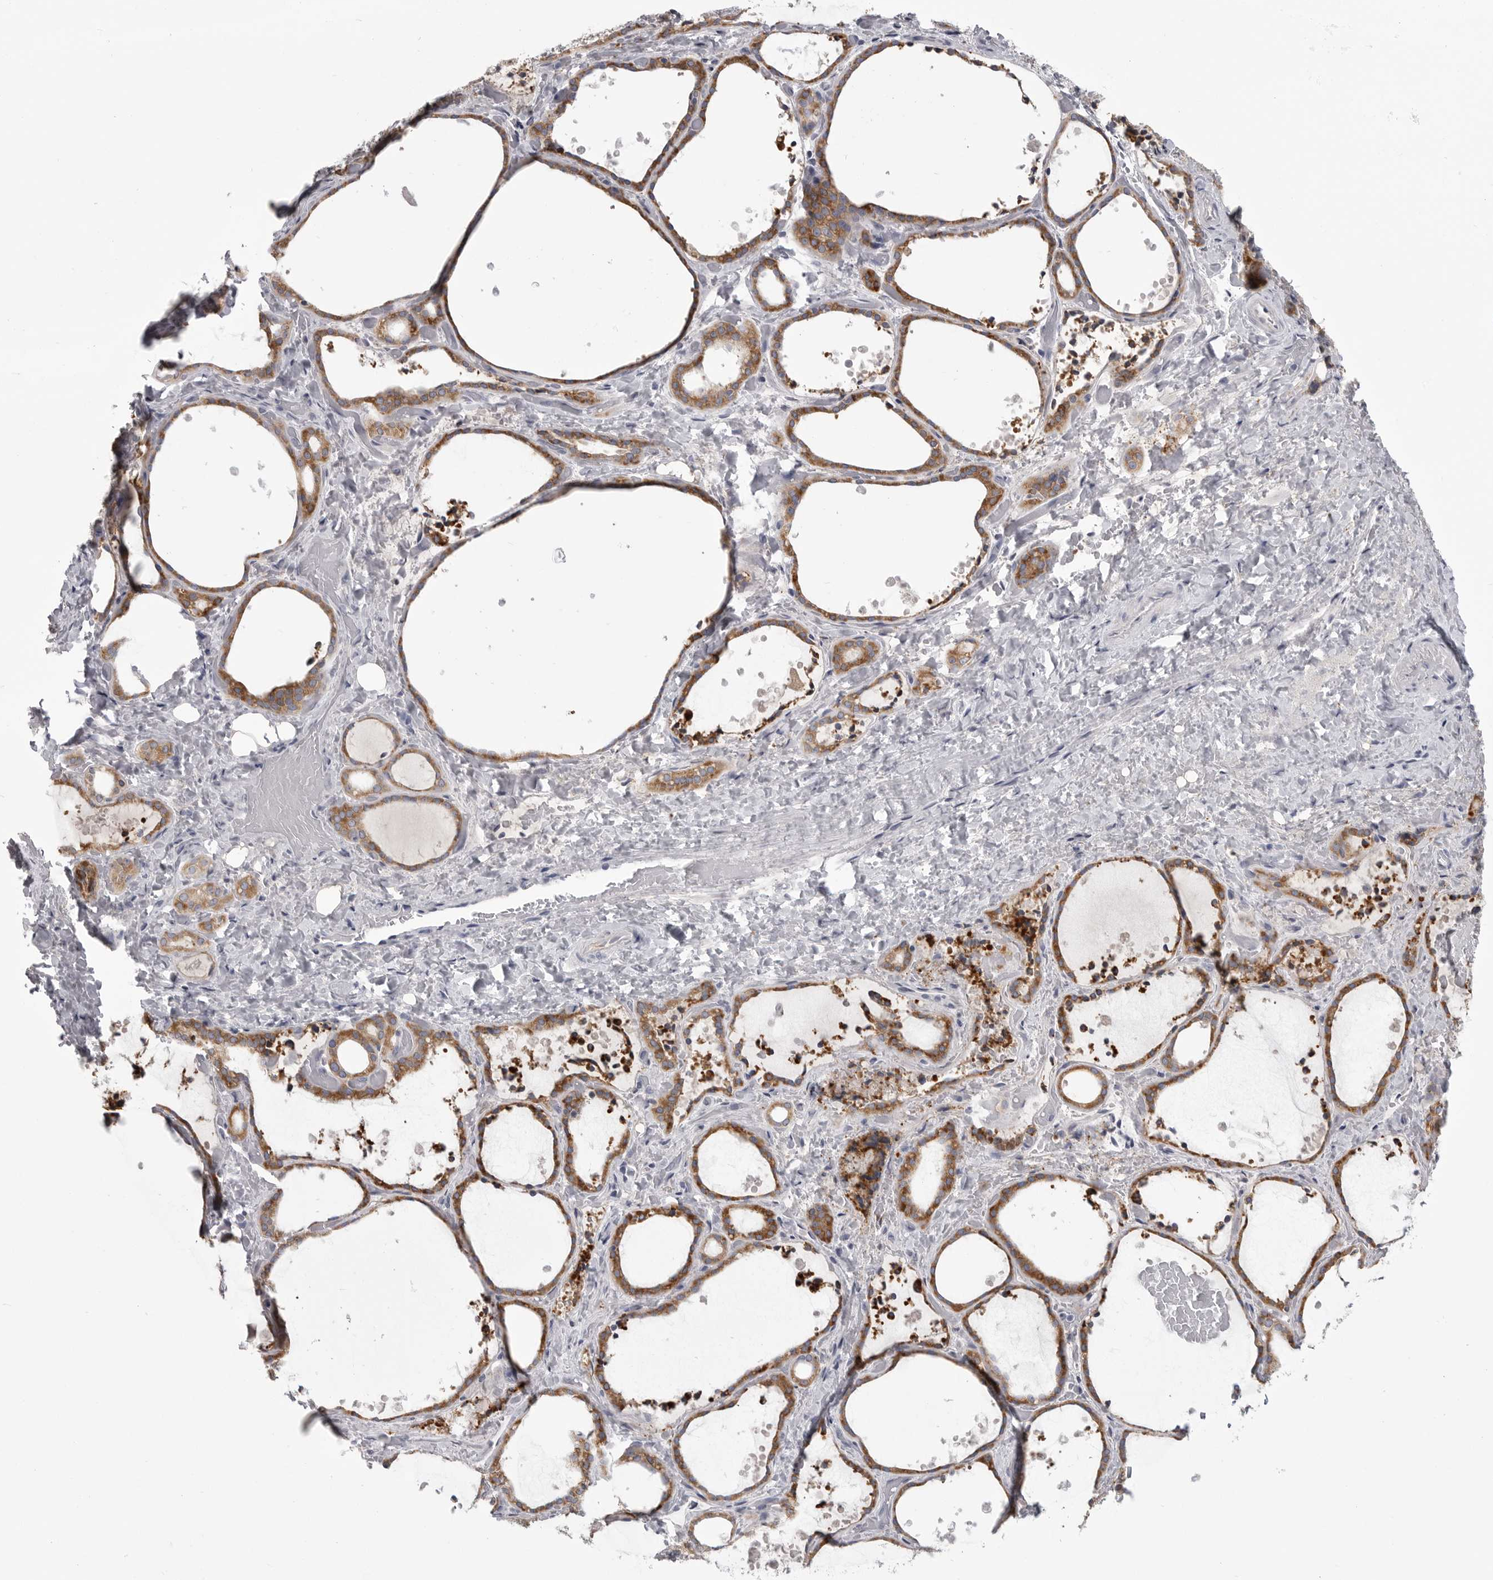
{"staining": {"intensity": "moderate", "quantity": ">75%", "location": "cytoplasmic/membranous"}, "tissue": "thyroid gland", "cell_type": "Glandular cells", "image_type": "normal", "snomed": [{"axis": "morphology", "description": "Normal tissue, NOS"}, {"axis": "topography", "description": "Thyroid gland"}], "caption": "A high-resolution photomicrograph shows IHC staining of unremarkable thyroid gland, which demonstrates moderate cytoplasmic/membranous positivity in about >75% of glandular cells. The protein of interest is stained brown, and the nuclei are stained in blue (DAB (3,3'-diaminobenzidine) IHC with brightfield microscopy, high magnification).", "gene": "FKBP2", "patient": {"sex": "female", "age": 44}}